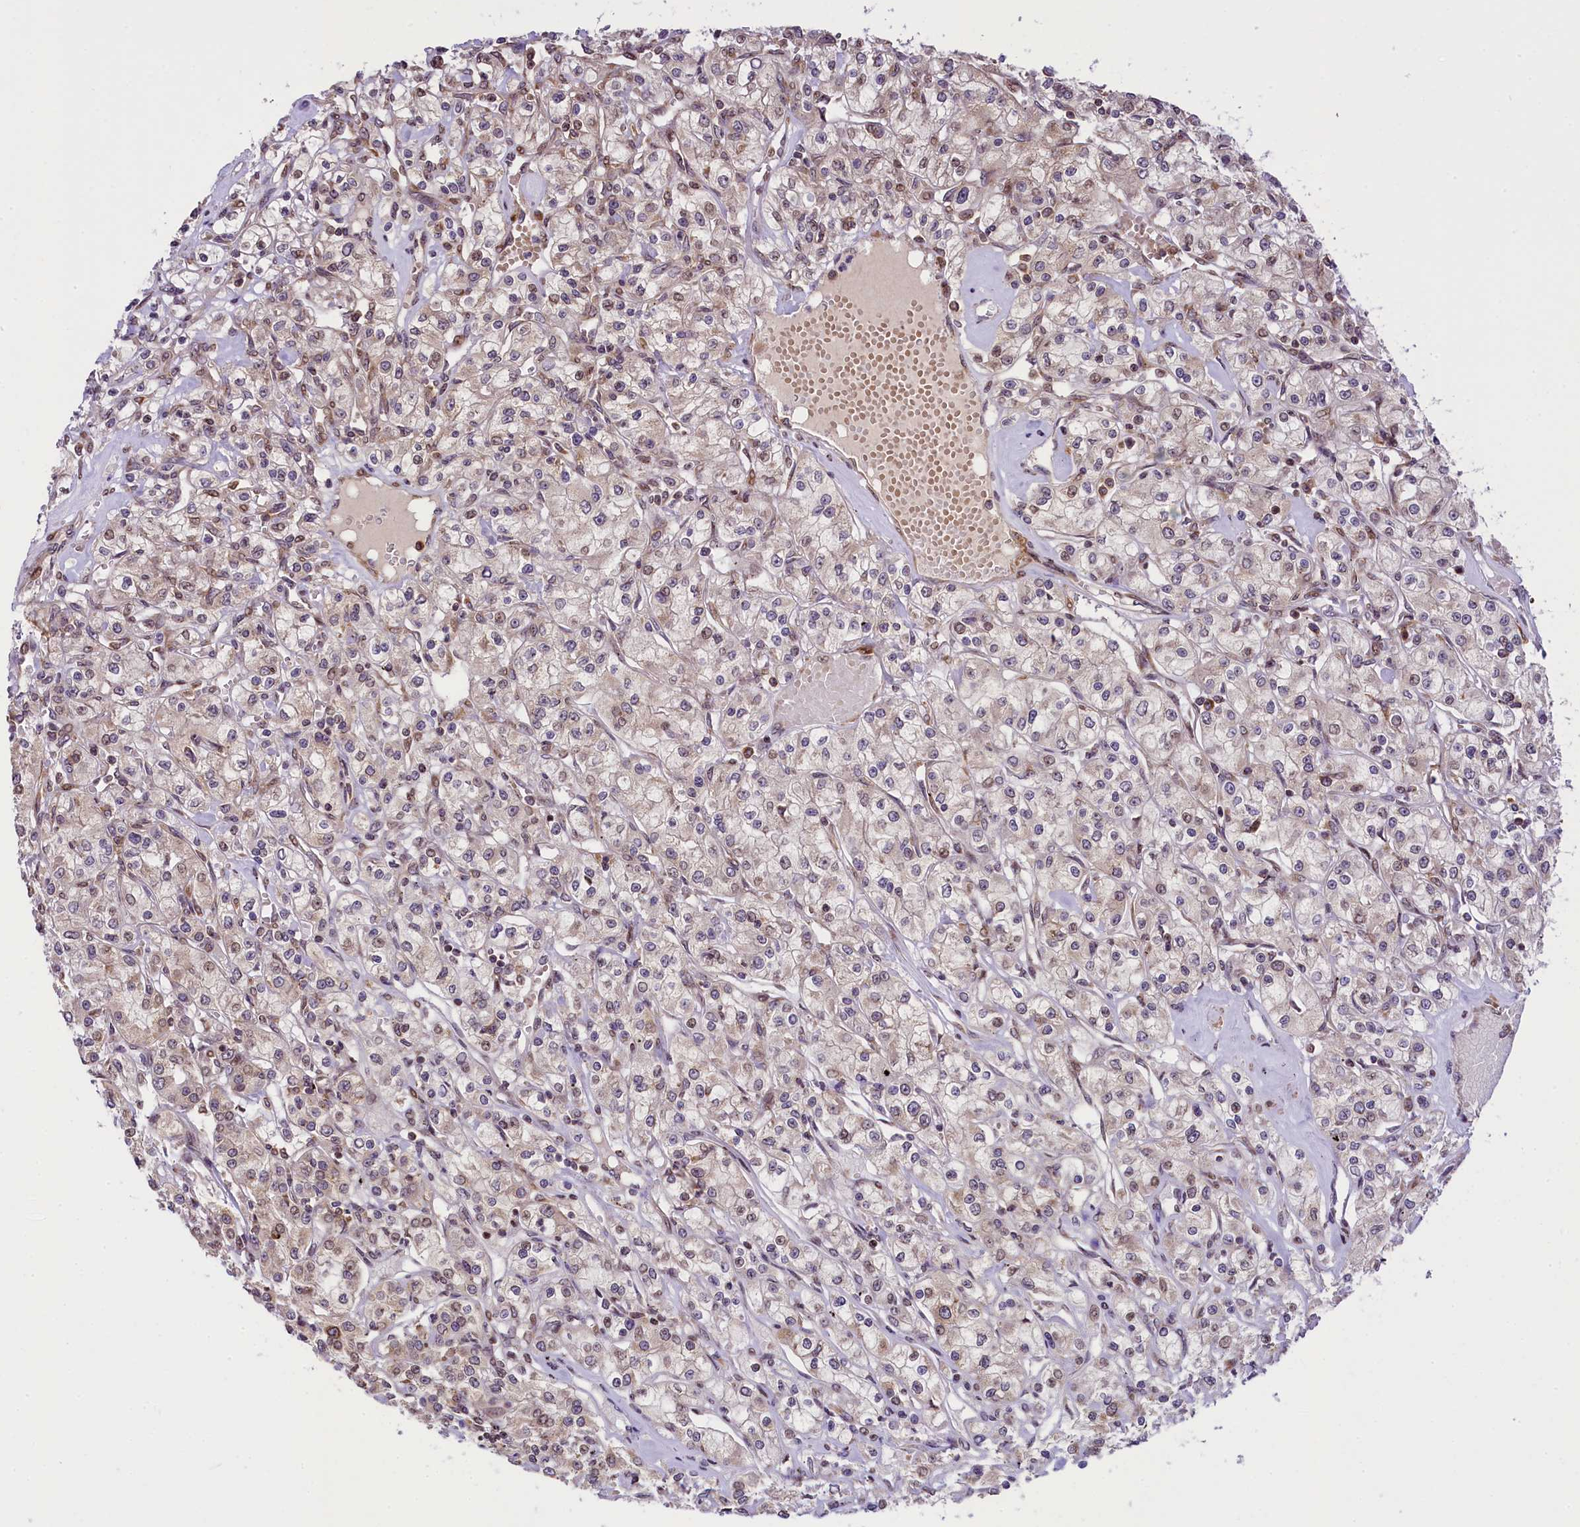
{"staining": {"intensity": "weak", "quantity": "25%-75%", "location": "nuclear"}, "tissue": "renal cancer", "cell_type": "Tumor cells", "image_type": "cancer", "snomed": [{"axis": "morphology", "description": "Adenocarcinoma, NOS"}, {"axis": "topography", "description": "Kidney"}], "caption": "Renal adenocarcinoma stained for a protein (brown) exhibits weak nuclear positive expression in approximately 25%-75% of tumor cells.", "gene": "RBBP8", "patient": {"sex": "female", "age": 59}}